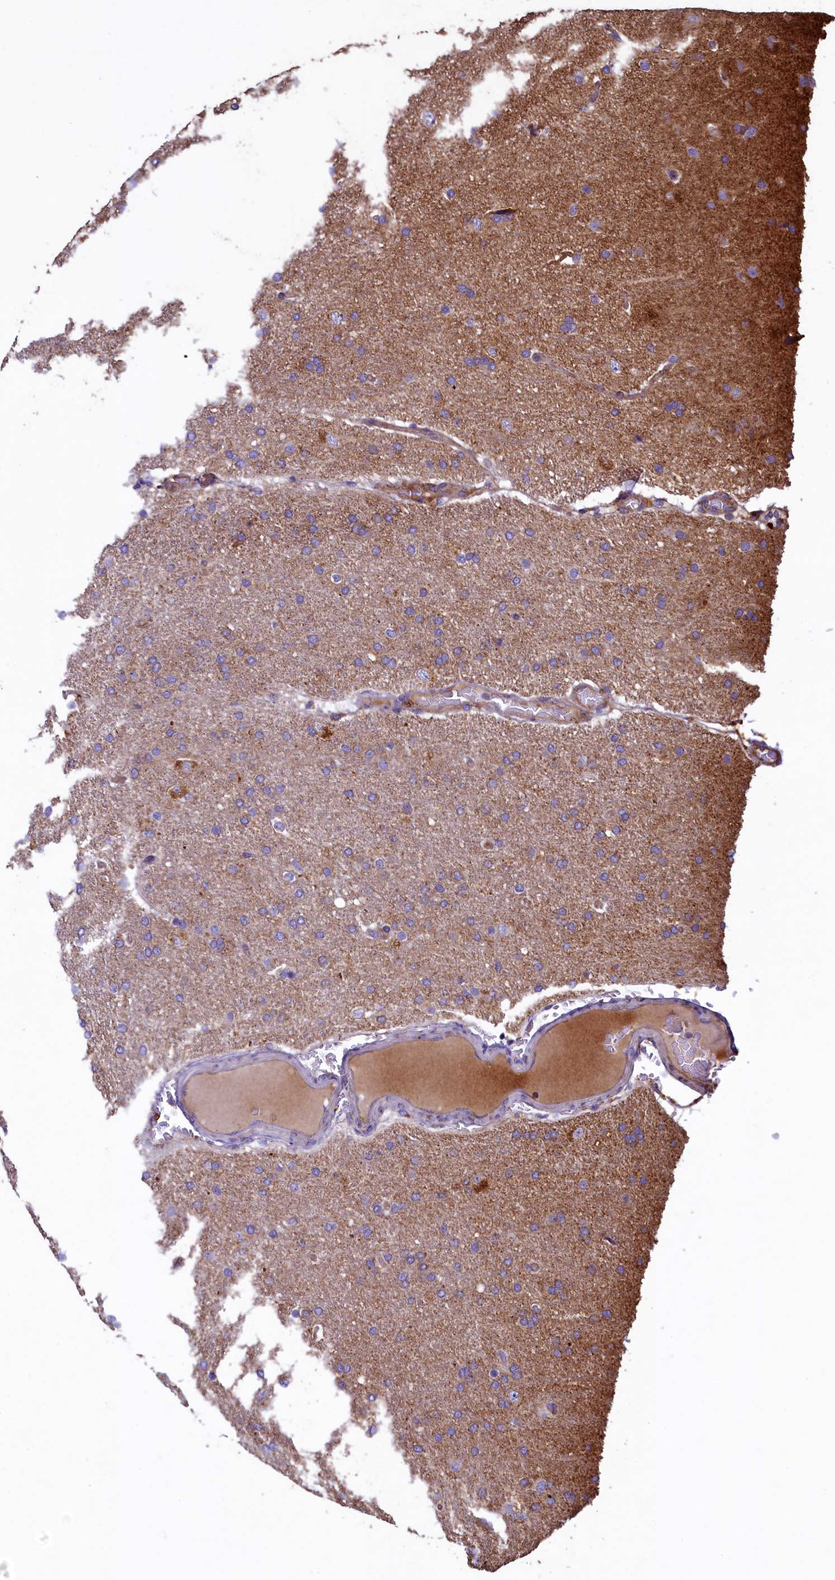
{"staining": {"intensity": "weak", "quantity": "<25%", "location": "cytoplasmic/membranous"}, "tissue": "glioma", "cell_type": "Tumor cells", "image_type": "cancer", "snomed": [{"axis": "morphology", "description": "Glioma, malignant, High grade"}, {"axis": "topography", "description": "Brain"}], "caption": "Glioma was stained to show a protein in brown. There is no significant positivity in tumor cells.", "gene": "GPR21", "patient": {"sex": "male", "age": 72}}